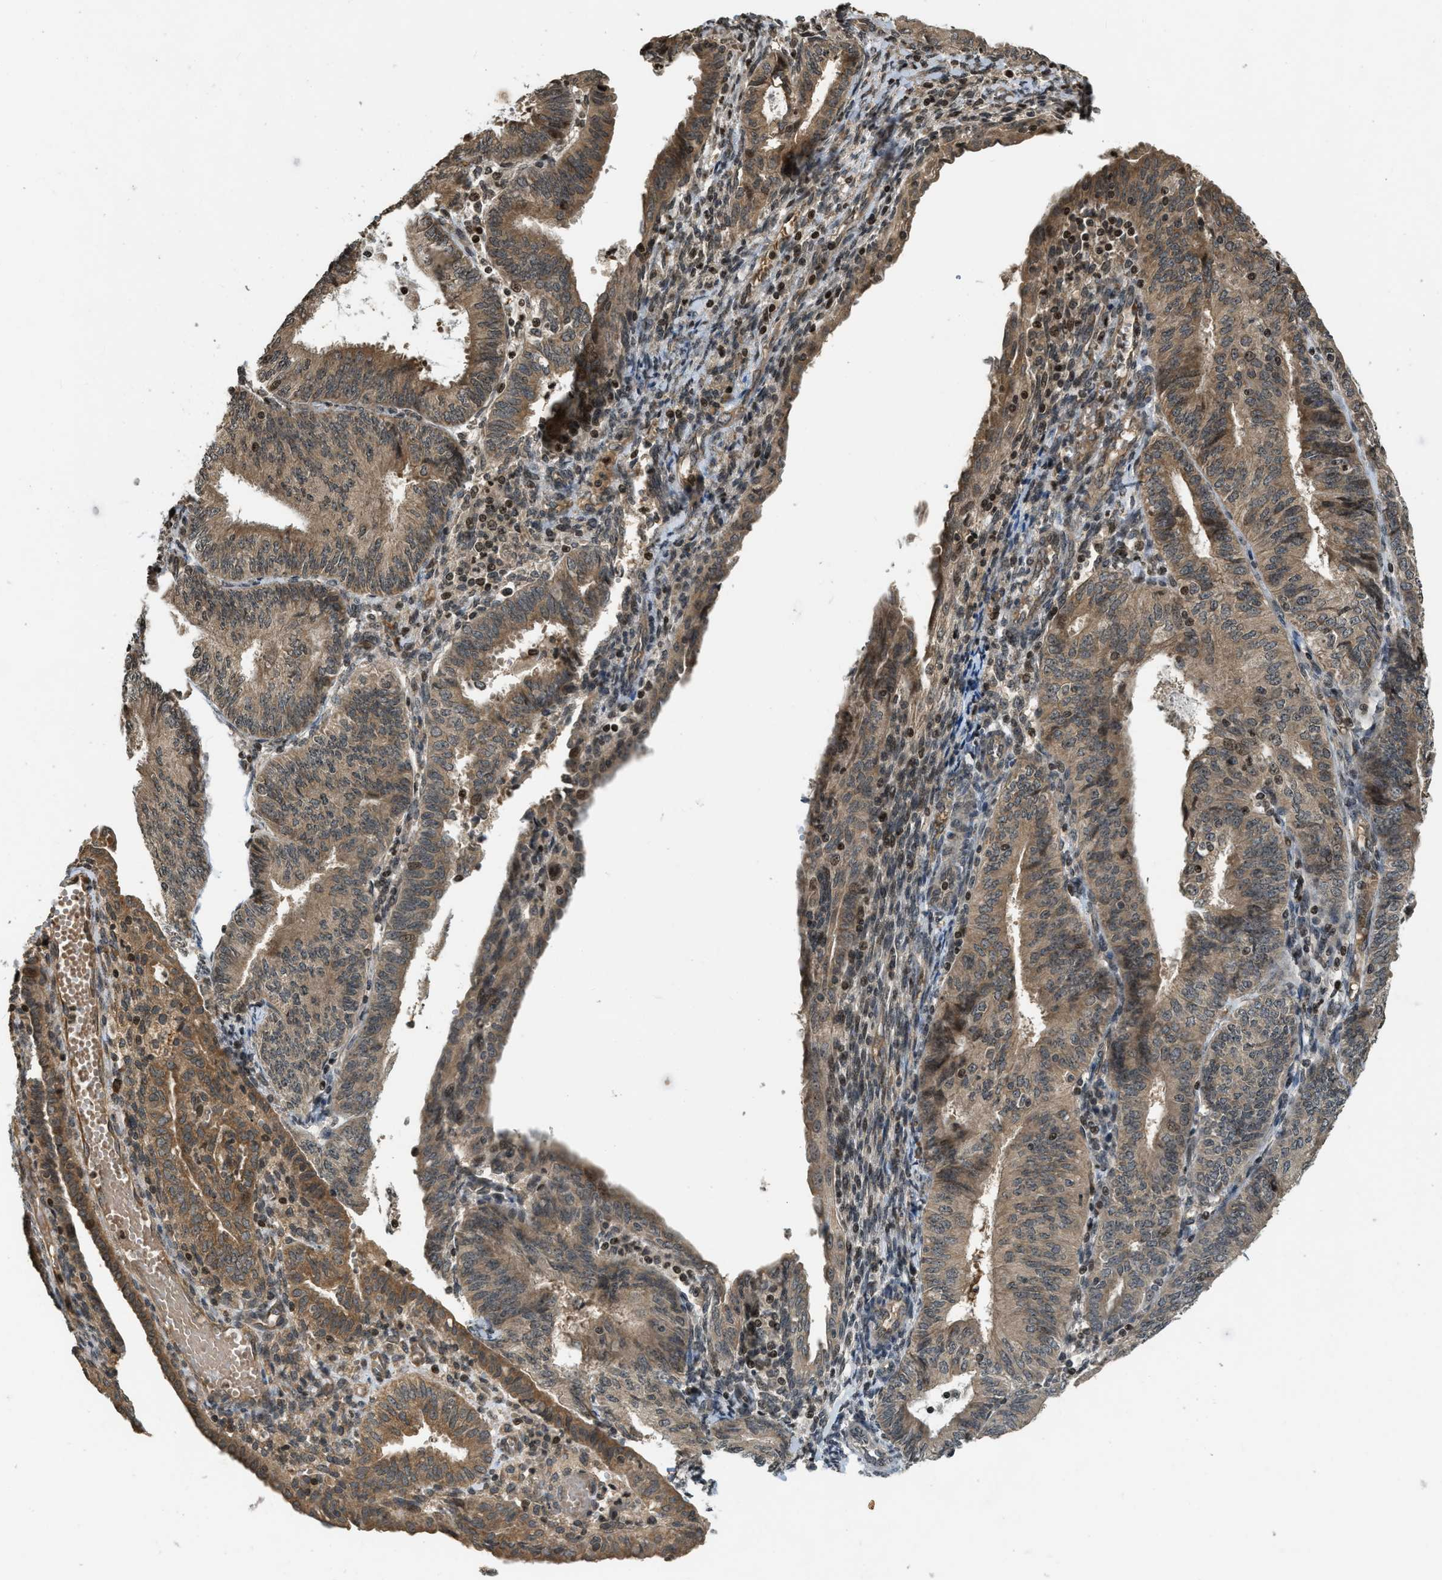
{"staining": {"intensity": "moderate", "quantity": ">75%", "location": "cytoplasmic/membranous"}, "tissue": "endometrial cancer", "cell_type": "Tumor cells", "image_type": "cancer", "snomed": [{"axis": "morphology", "description": "Adenocarcinoma, NOS"}, {"axis": "topography", "description": "Endometrium"}], "caption": "Protein expression analysis of endometrial cancer (adenocarcinoma) demonstrates moderate cytoplasmic/membranous staining in approximately >75% of tumor cells.", "gene": "SIAH1", "patient": {"sex": "female", "age": 58}}